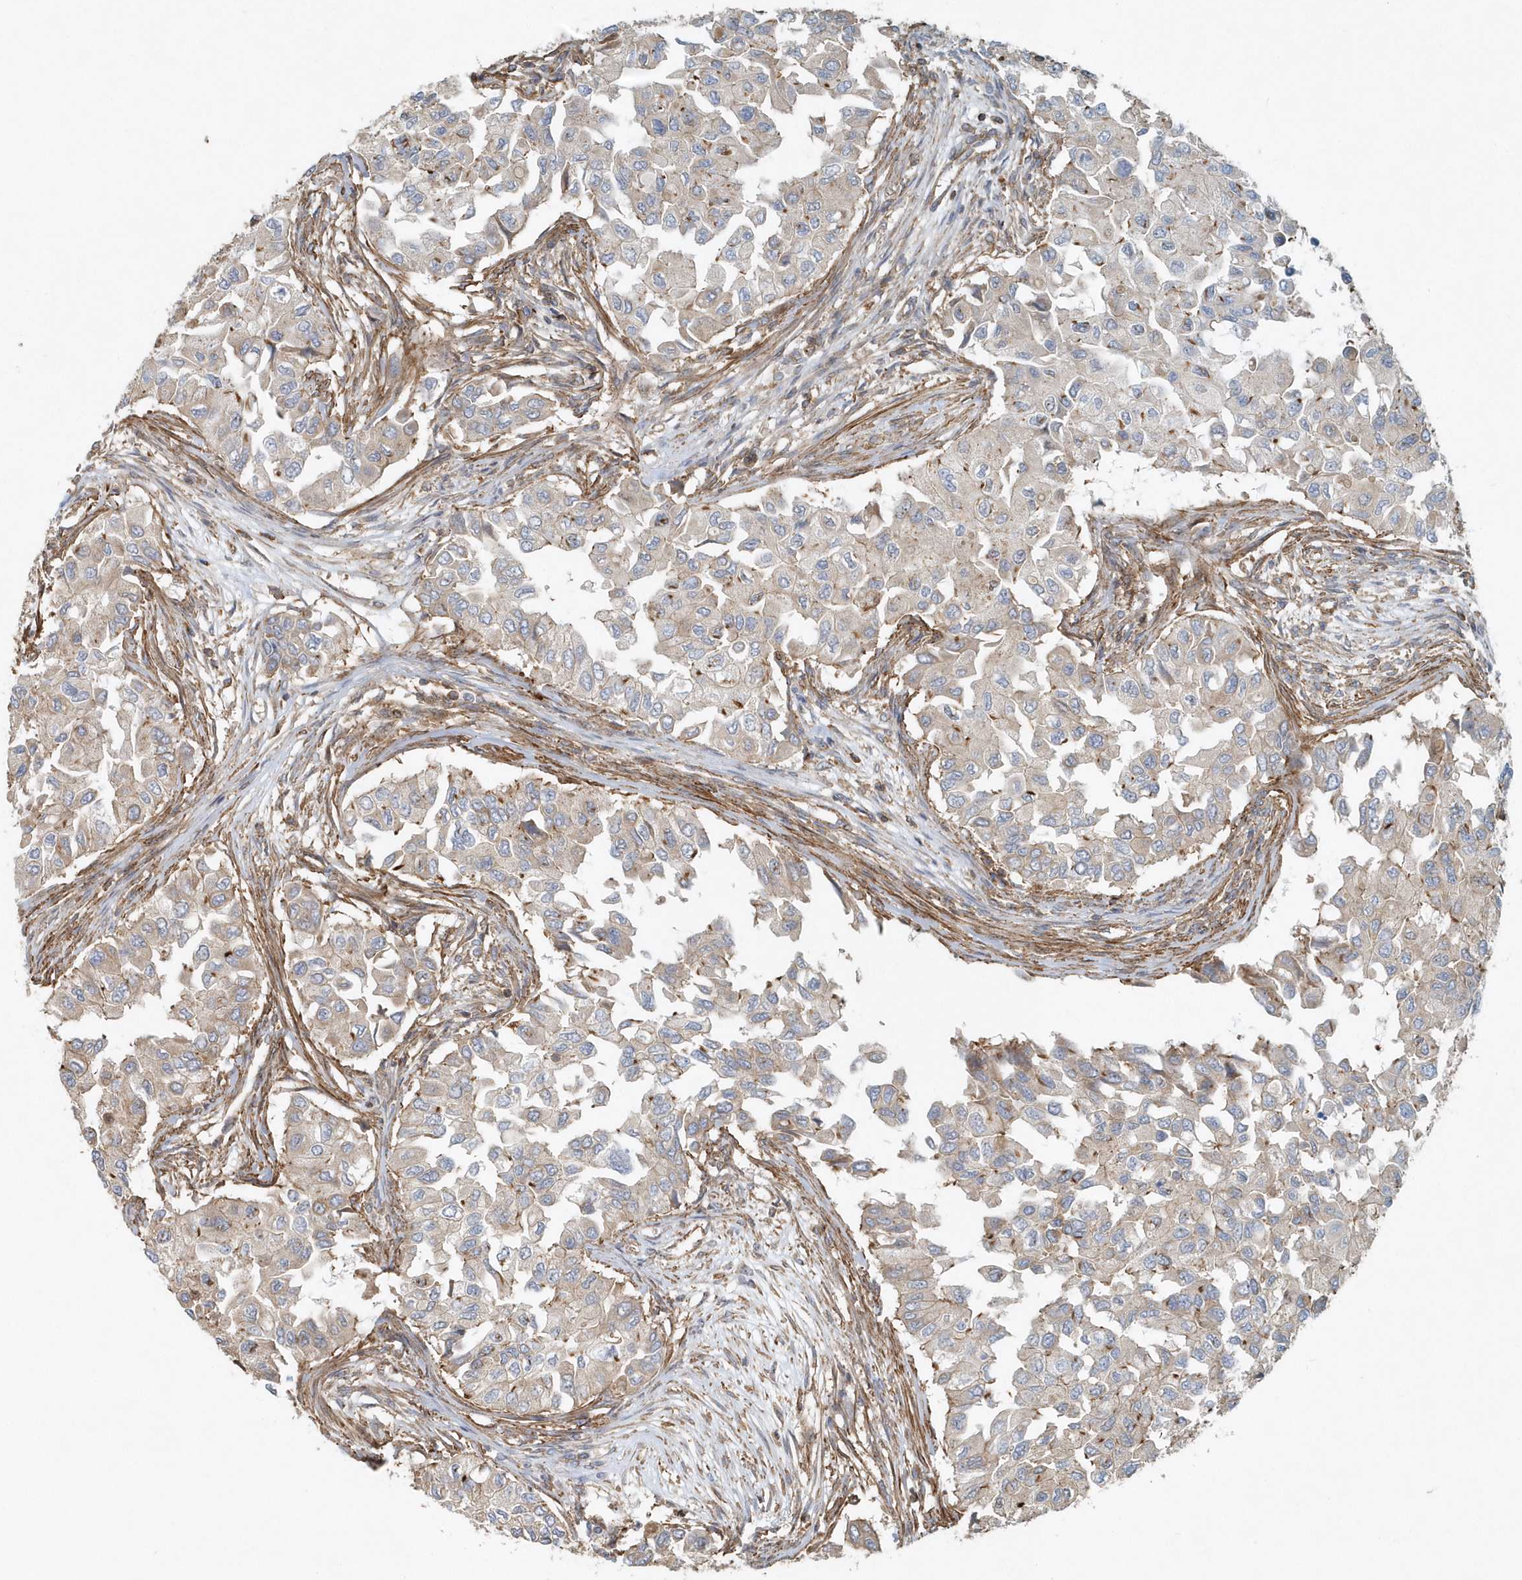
{"staining": {"intensity": "weak", "quantity": "25%-75%", "location": "cytoplasmic/membranous"}, "tissue": "breast cancer", "cell_type": "Tumor cells", "image_type": "cancer", "snomed": [{"axis": "morphology", "description": "Normal tissue, NOS"}, {"axis": "morphology", "description": "Duct carcinoma"}, {"axis": "topography", "description": "Breast"}], "caption": "A histopathology image showing weak cytoplasmic/membranous staining in about 25%-75% of tumor cells in breast cancer, as visualized by brown immunohistochemical staining.", "gene": "MMUT", "patient": {"sex": "female", "age": 49}}